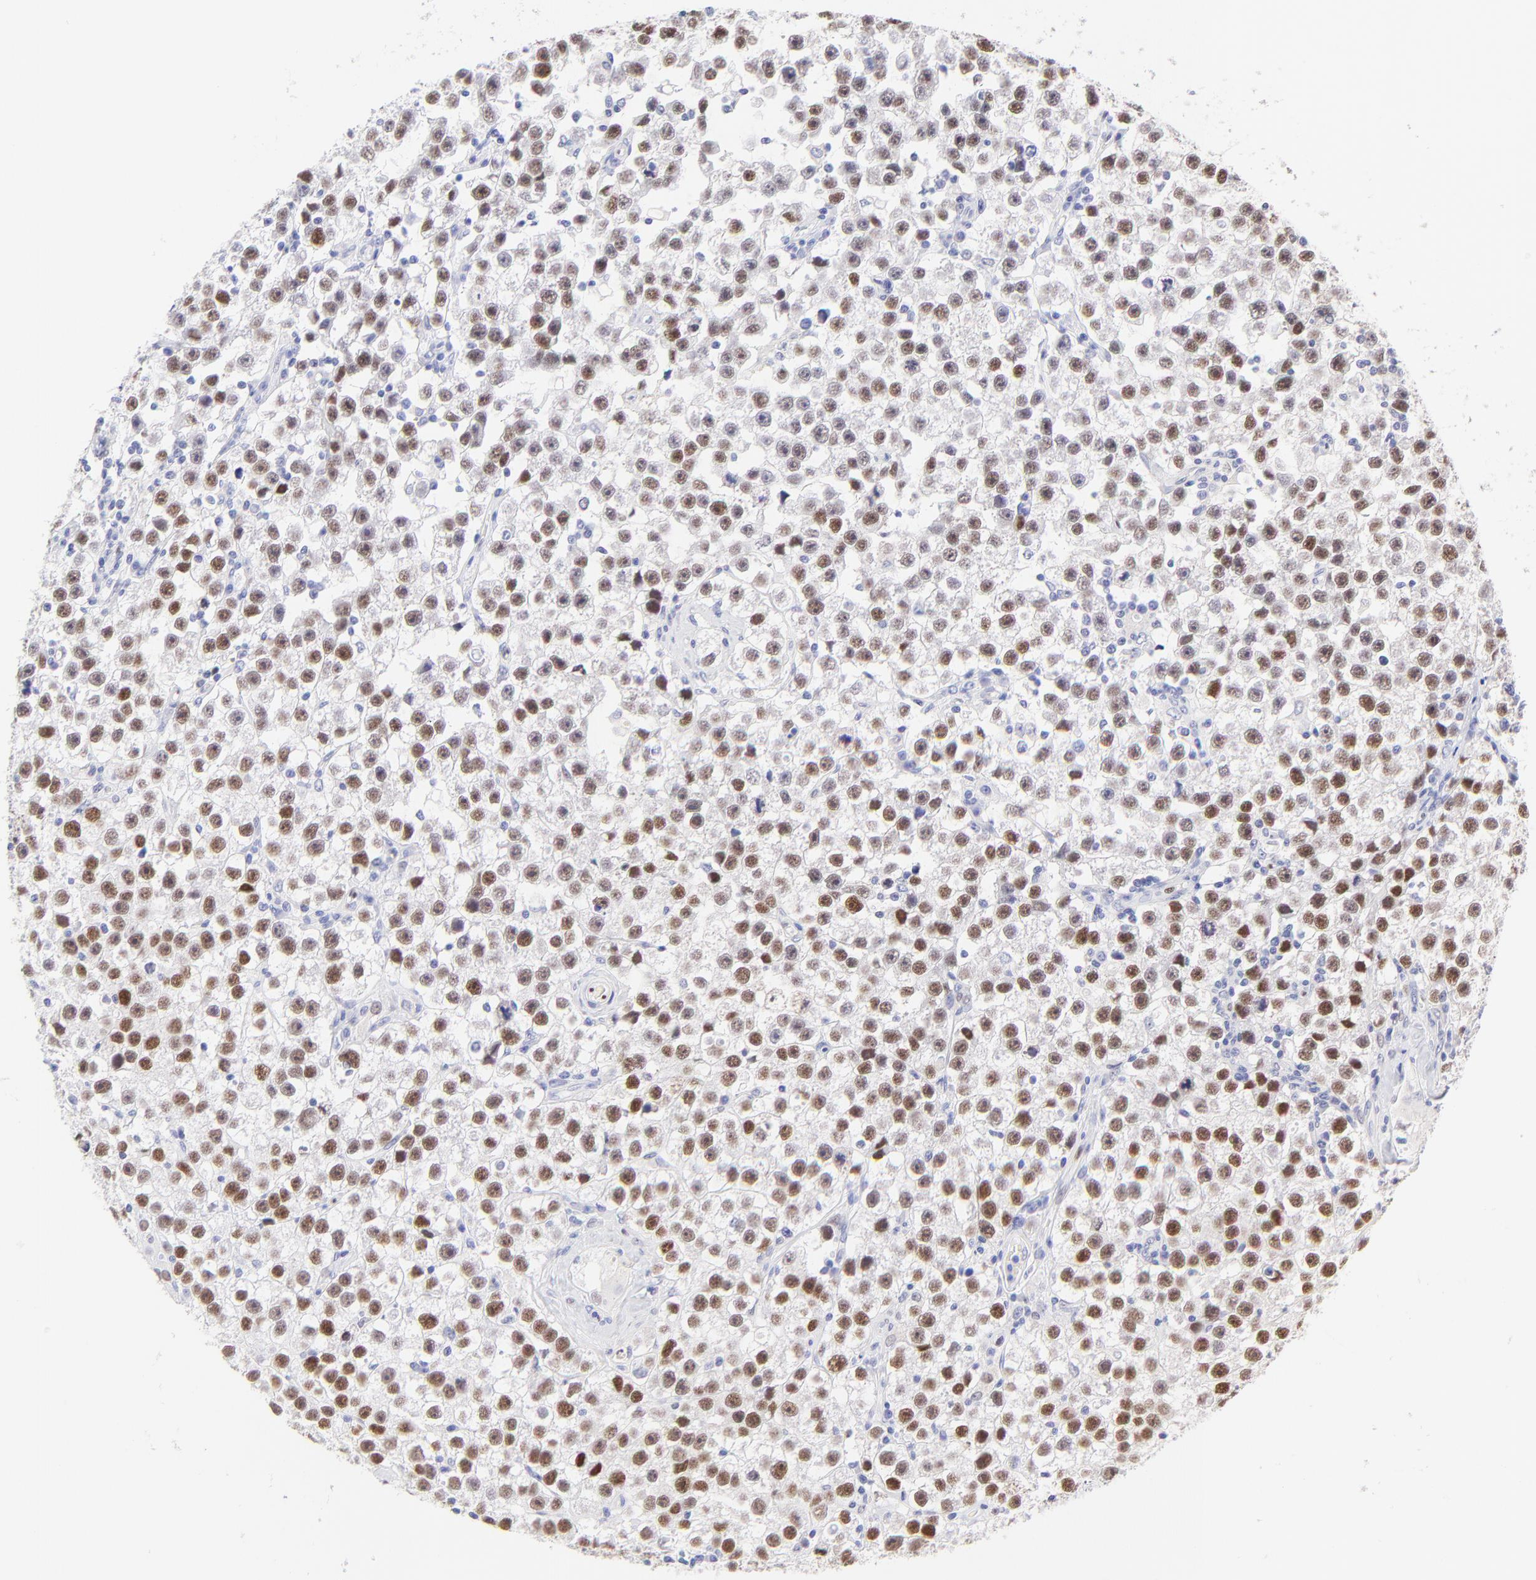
{"staining": {"intensity": "moderate", "quantity": ">75%", "location": "nuclear"}, "tissue": "testis cancer", "cell_type": "Tumor cells", "image_type": "cancer", "snomed": [{"axis": "morphology", "description": "Seminoma, NOS"}, {"axis": "topography", "description": "Testis"}], "caption": "Approximately >75% of tumor cells in human testis cancer (seminoma) display moderate nuclear protein staining as visualized by brown immunohistochemical staining.", "gene": "KLF4", "patient": {"sex": "male", "age": 32}}